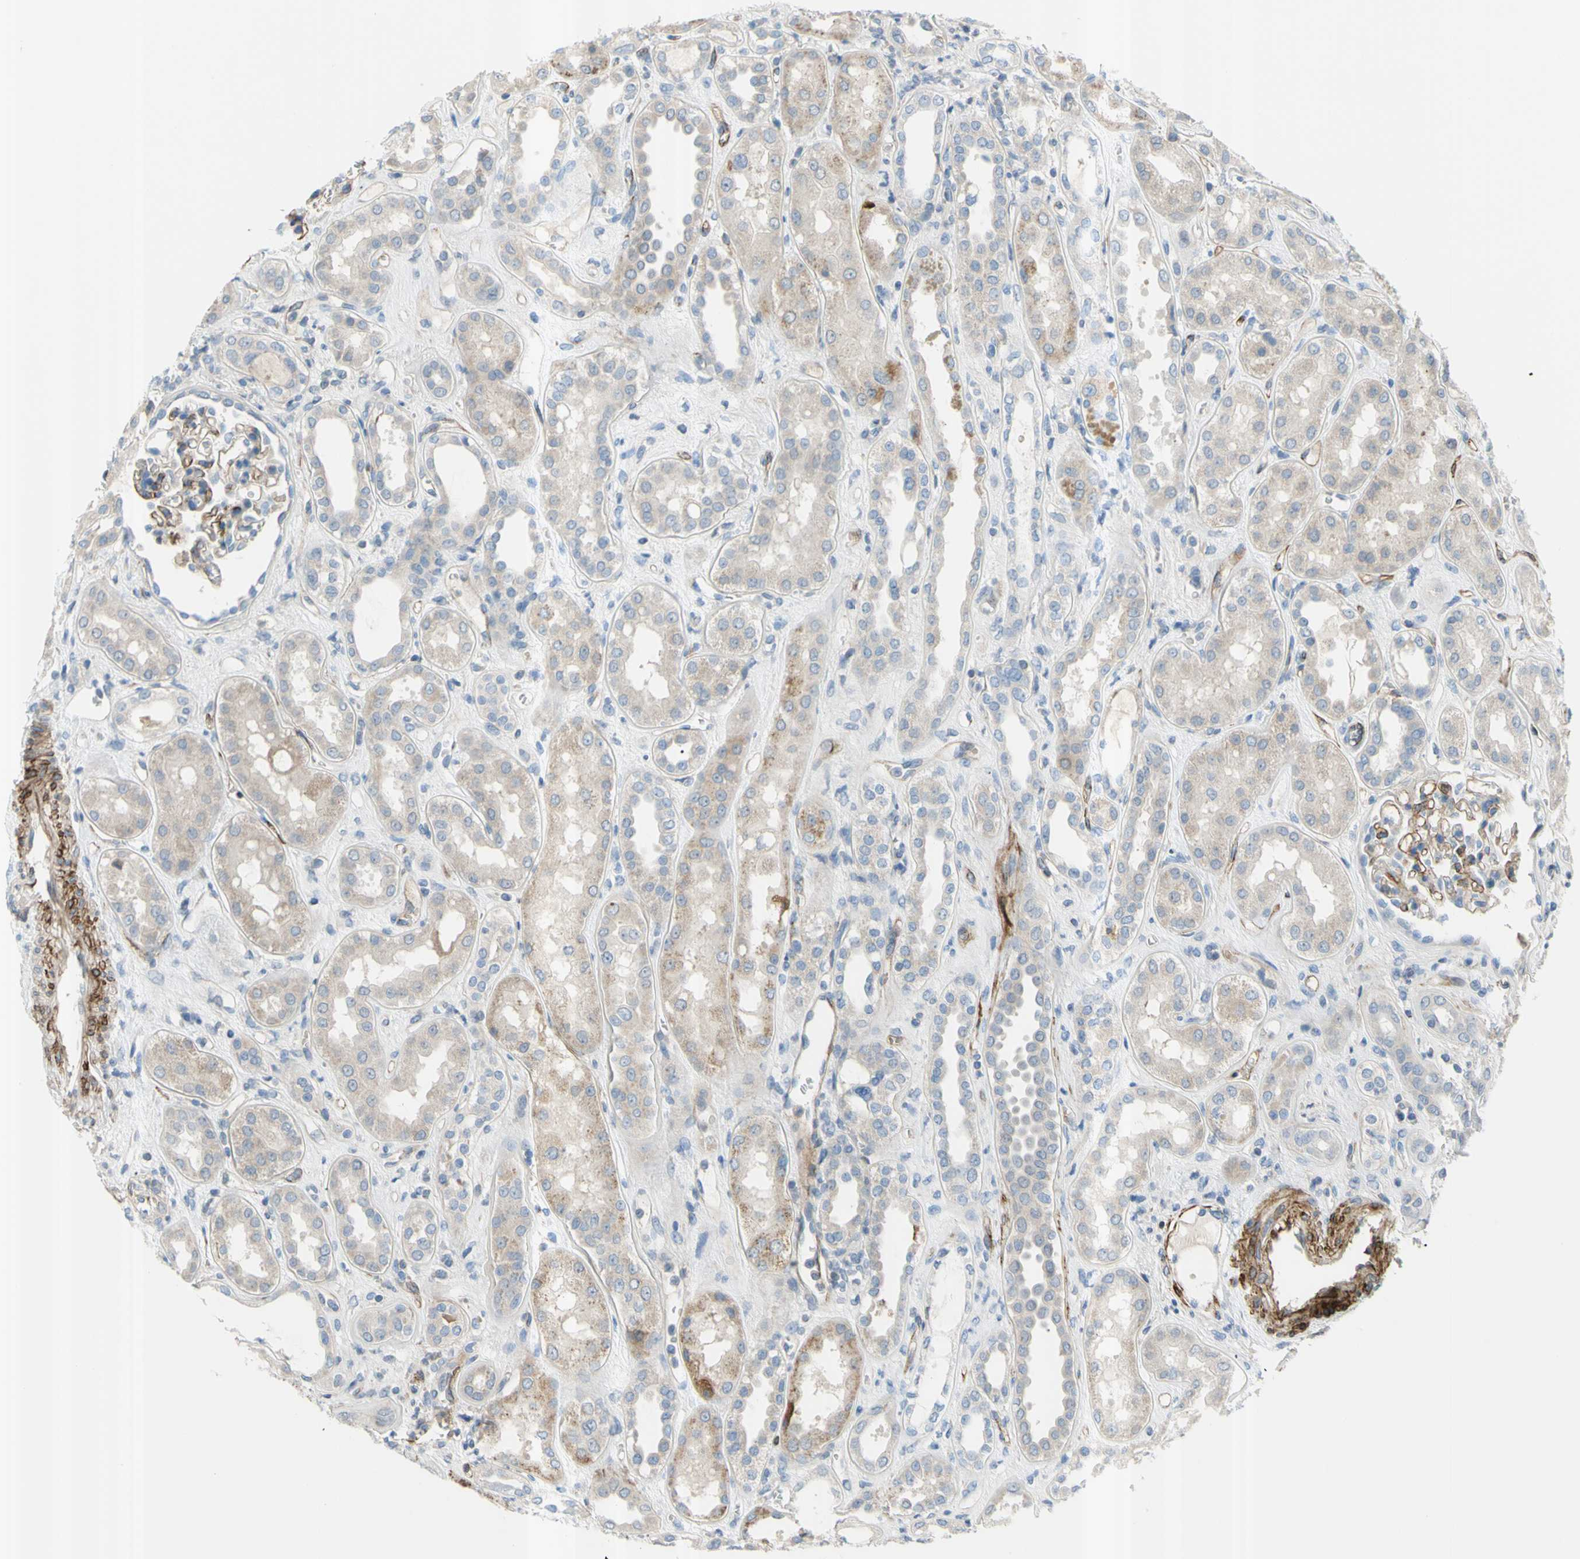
{"staining": {"intensity": "moderate", "quantity": ">75%", "location": "cytoplasmic/membranous"}, "tissue": "kidney", "cell_type": "Cells in glomeruli", "image_type": "normal", "snomed": [{"axis": "morphology", "description": "Normal tissue, NOS"}, {"axis": "topography", "description": "Kidney"}], "caption": "Immunohistochemical staining of benign kidney shows >75% levels of moderate cytoplasmic/membranous protein positivity in about >75% of cells in glomeruli. (Stains: DAB (3,3'-diaminobenzidine) in brown, nuclei in blue, Microscopy: brightfield microscopy at high magnification).", "gene": "PRRG2", "patient": {"sex": "male", "age": 59}}